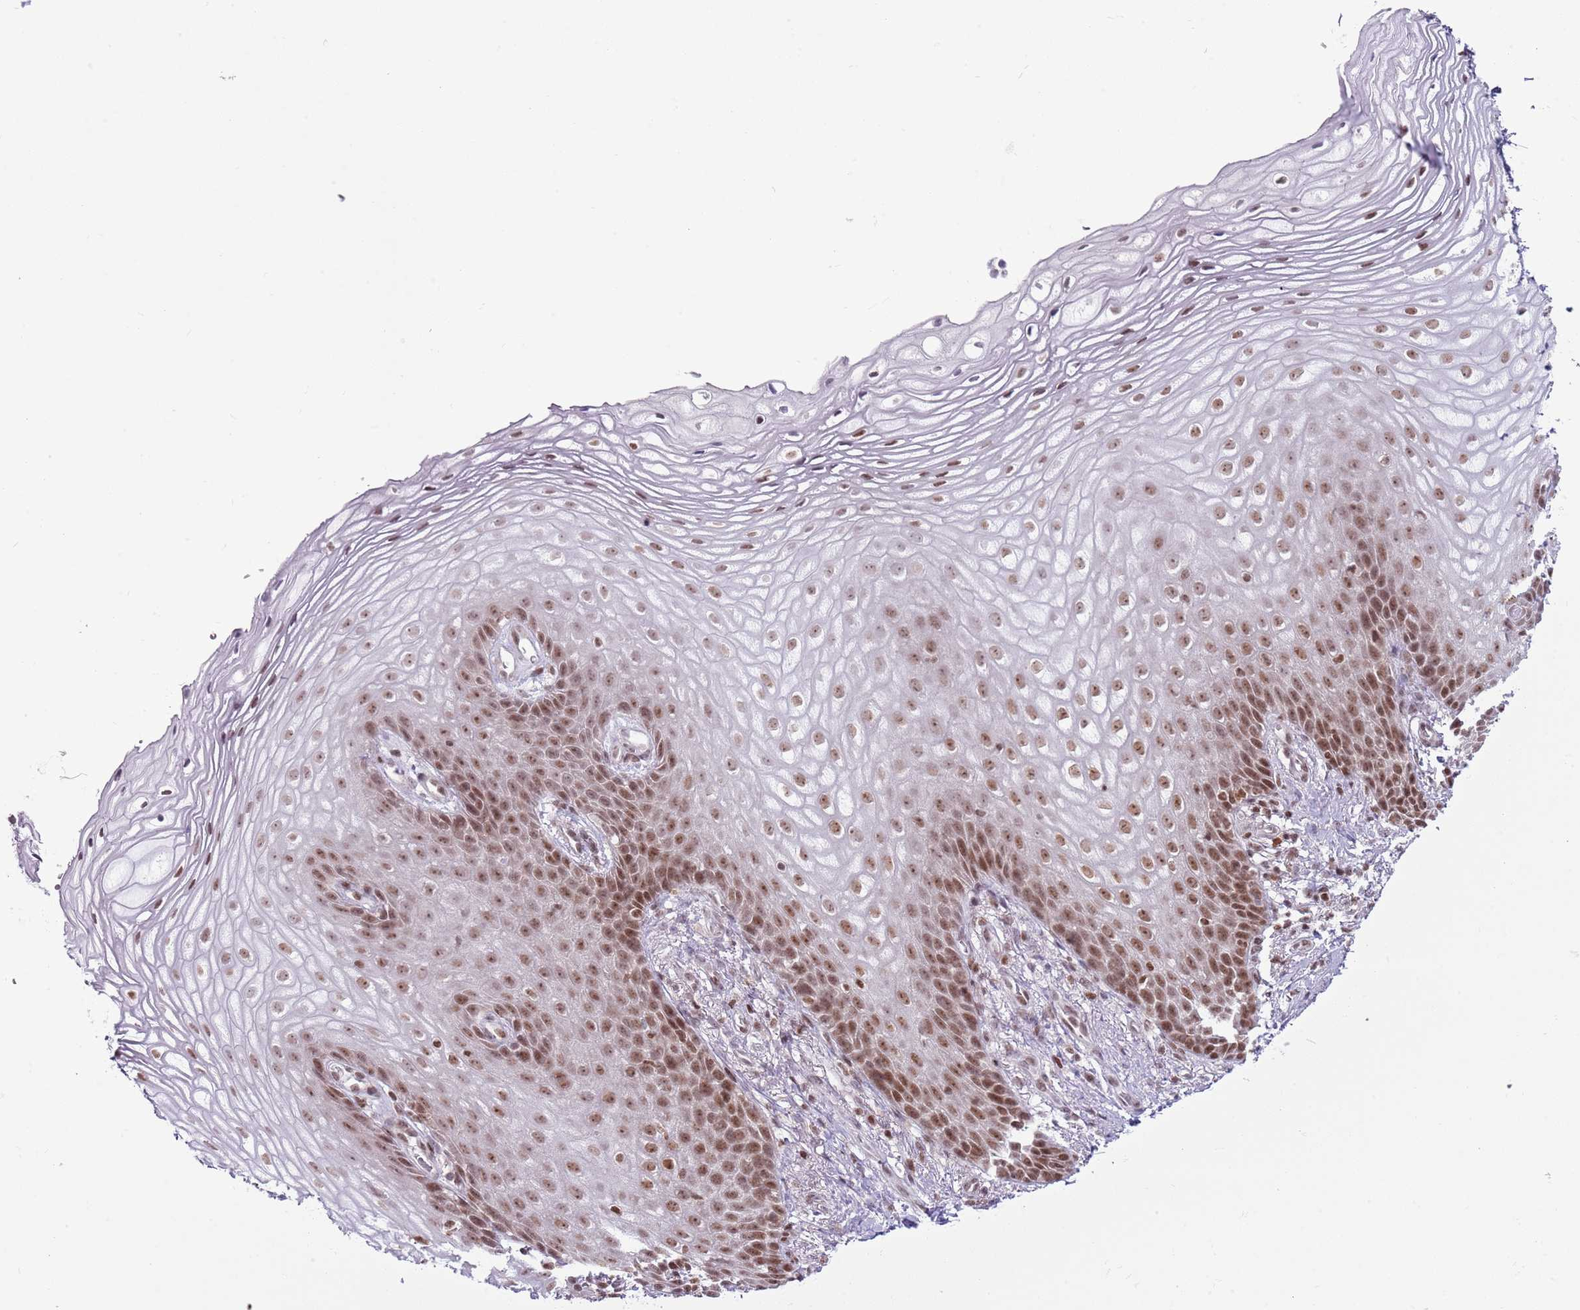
{"staining": {"intensity": "moderate", "quantity": ">75%", "location": "nuclear"}, "tissue": "vagina", "cell_type": "Squamous epithelial cells", "image_type": "normal", "snomed": [{"axis": "morphology", "description": "Normal tissue, NOS"}, {"axis": "topography", "description": "Vagina"}], "caption": "Protein expression analysis of benign human vagina reveals moderate nuclear staining in approximately >75% of squamous epithelial cells.", "gene": "SELENOH", "patient": {"sex": "female", "age": 60}}